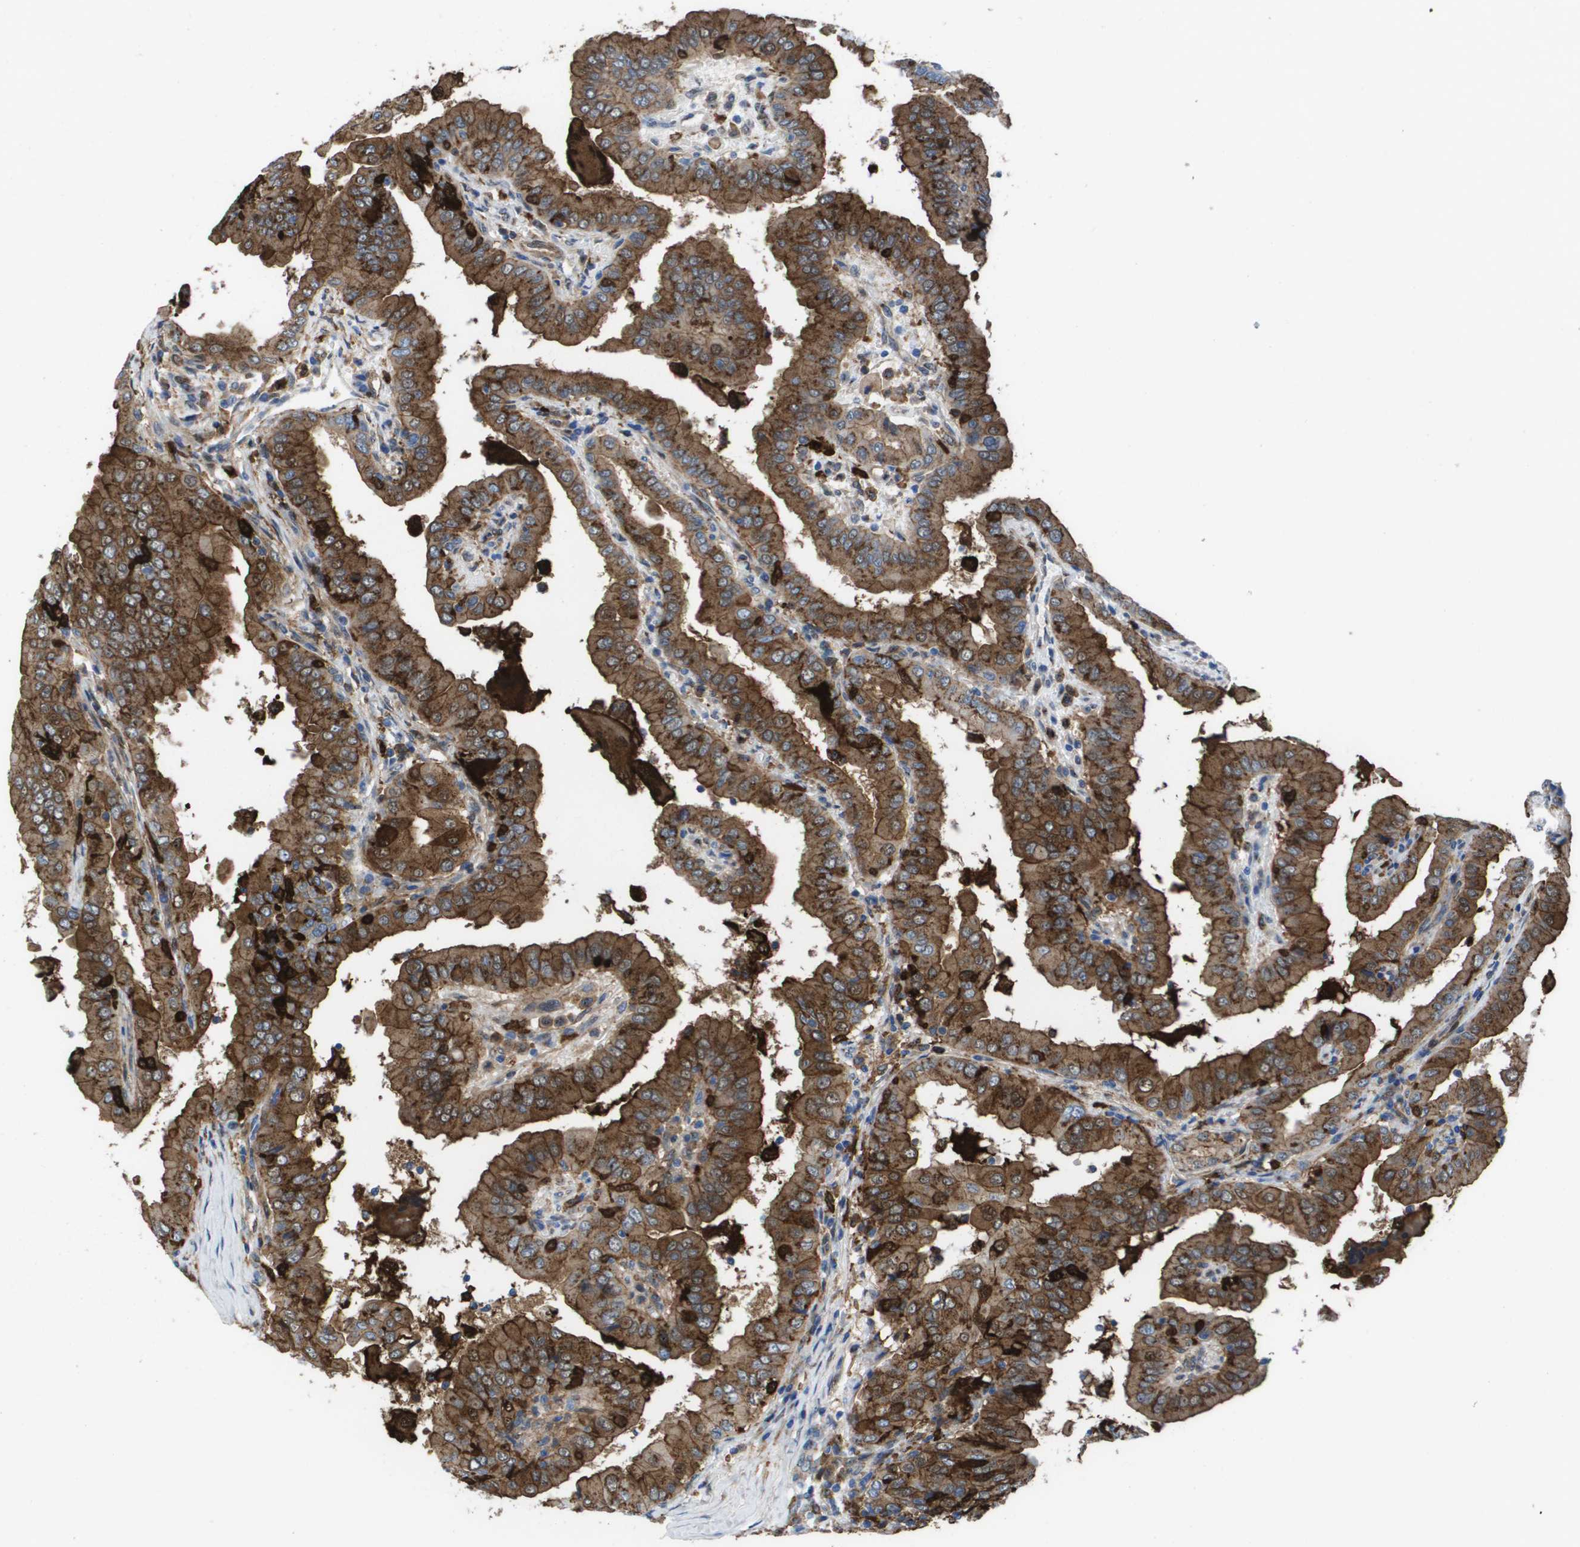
{"staining": {"intensity": "moderate", "quantity": ">75%", "location": "cytoplasmic/membranous"}, "tissue": "thyroid cancer", "cell_type": "Tumor cells", "image_type": "cancer", "snomed": [{"axis": "morphology", "description": "Papillary adenocarcinoma, NOS"}, {"axis": "topography", "description": "Thyroid gland"}], "caption": "Human thyroid cancer (papillary adenocarcinoma) stained for a protein (brown) demonstrates moderate cytoplasmic/membranous positive staining in approximately >75% of tumor cells.", "gene": "SLC37A2", "patient": {"sex": "male", "age": 33}}